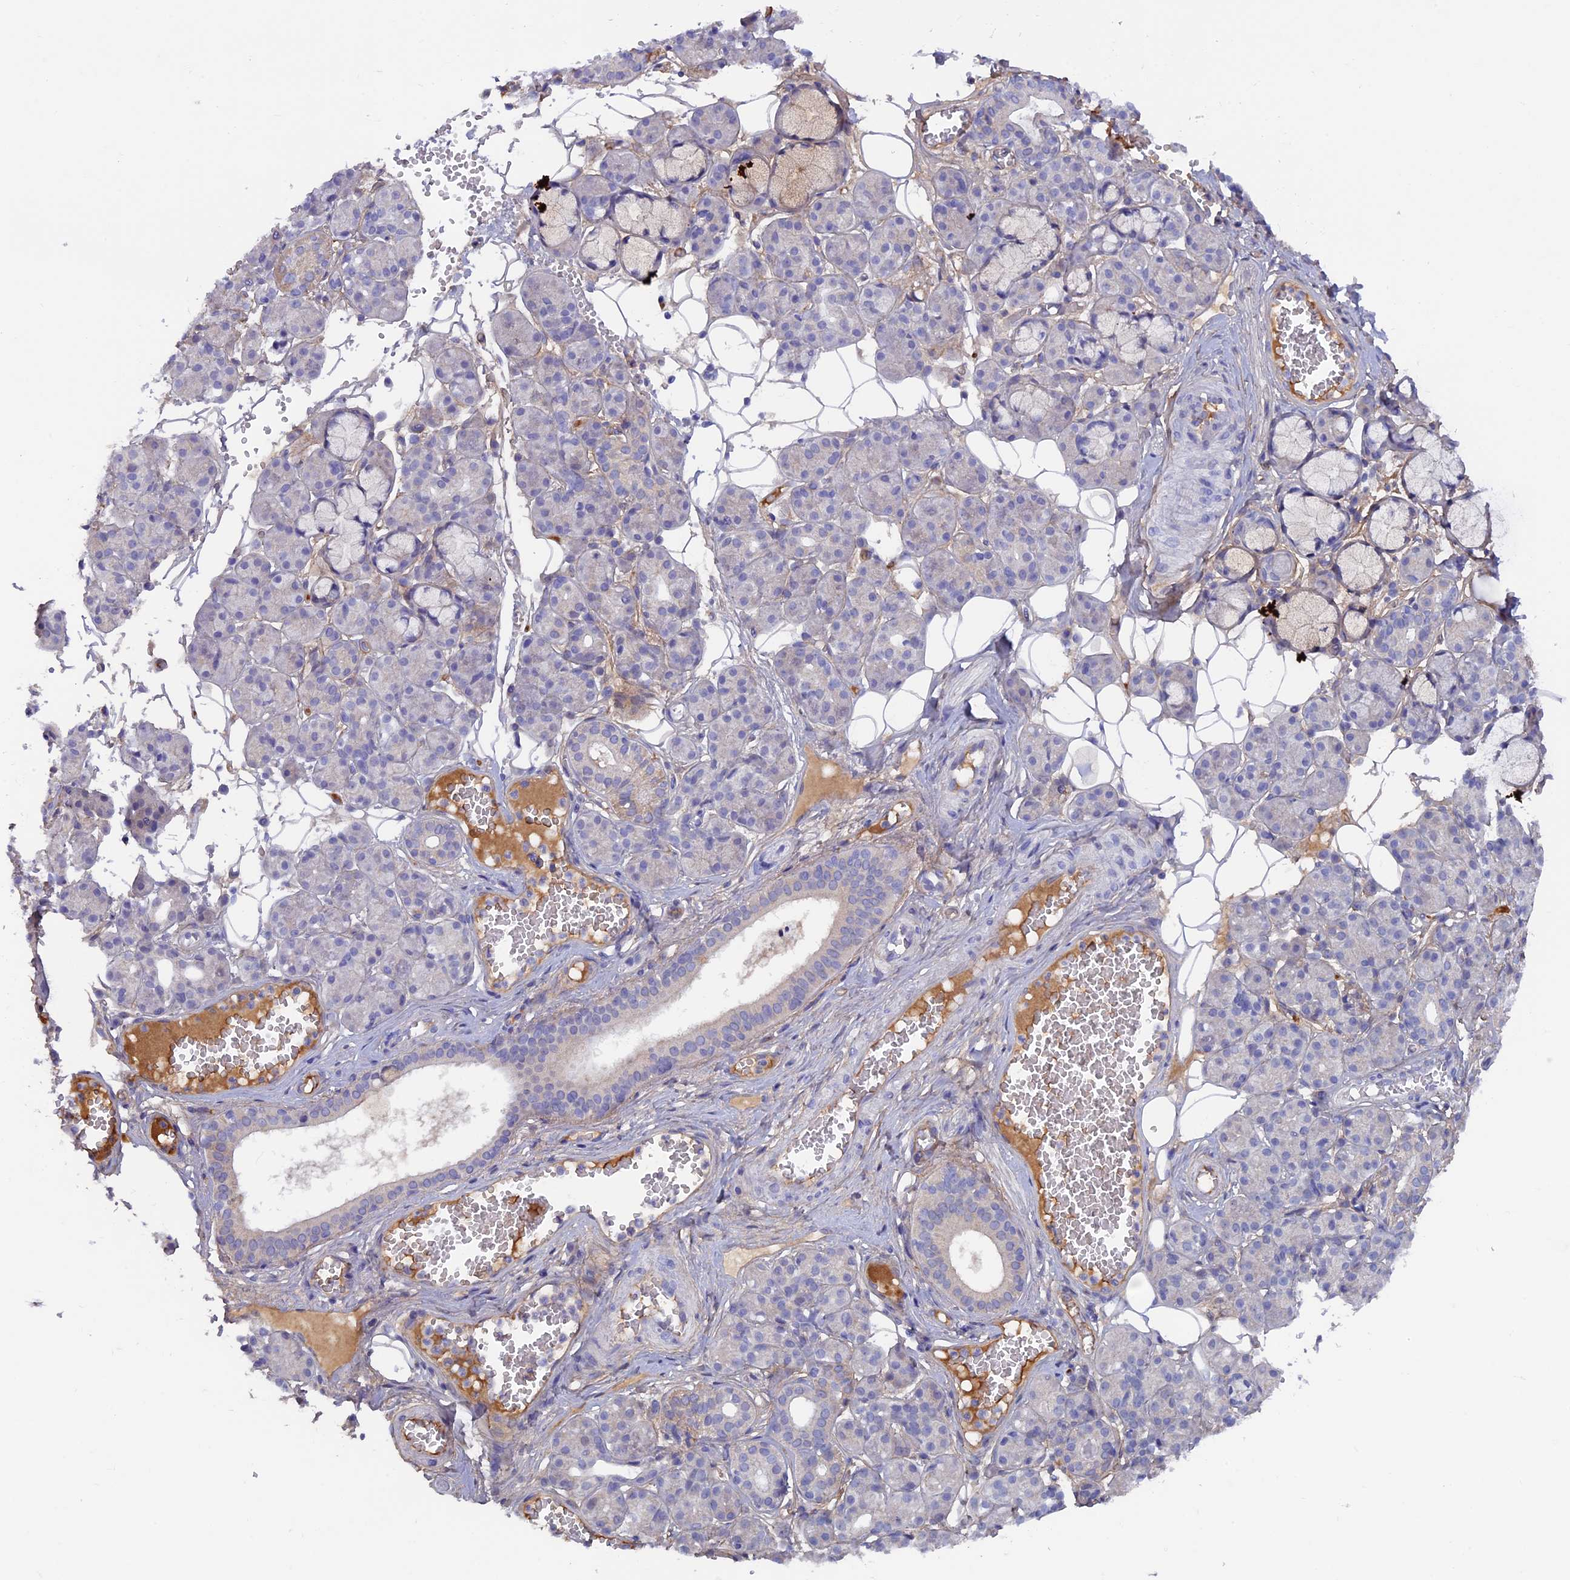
{"staining": {"intensity": "negative", "quantity": "none", "location": "none"}, "tissue": "salivary gland", "cell_type": "Glandular cells", "image_type": "normal", "snomed": [{"axis": "morphology", "description": "Normal tissue, NOS"}, {"axis": "topography", "description": "Salivary gland"}], "caption": "The histopathology image exhibits no significant expression in glandular cells of salivary gland. (Stains: DAB (3,3'-diaminobenzidine) immunohistochemistry with hematoxylin counter stain, Microscopy: brightfield microscopy at high magnification).", "gene": "COL4A3", "patient": {"sex": "male", "age": 63}}